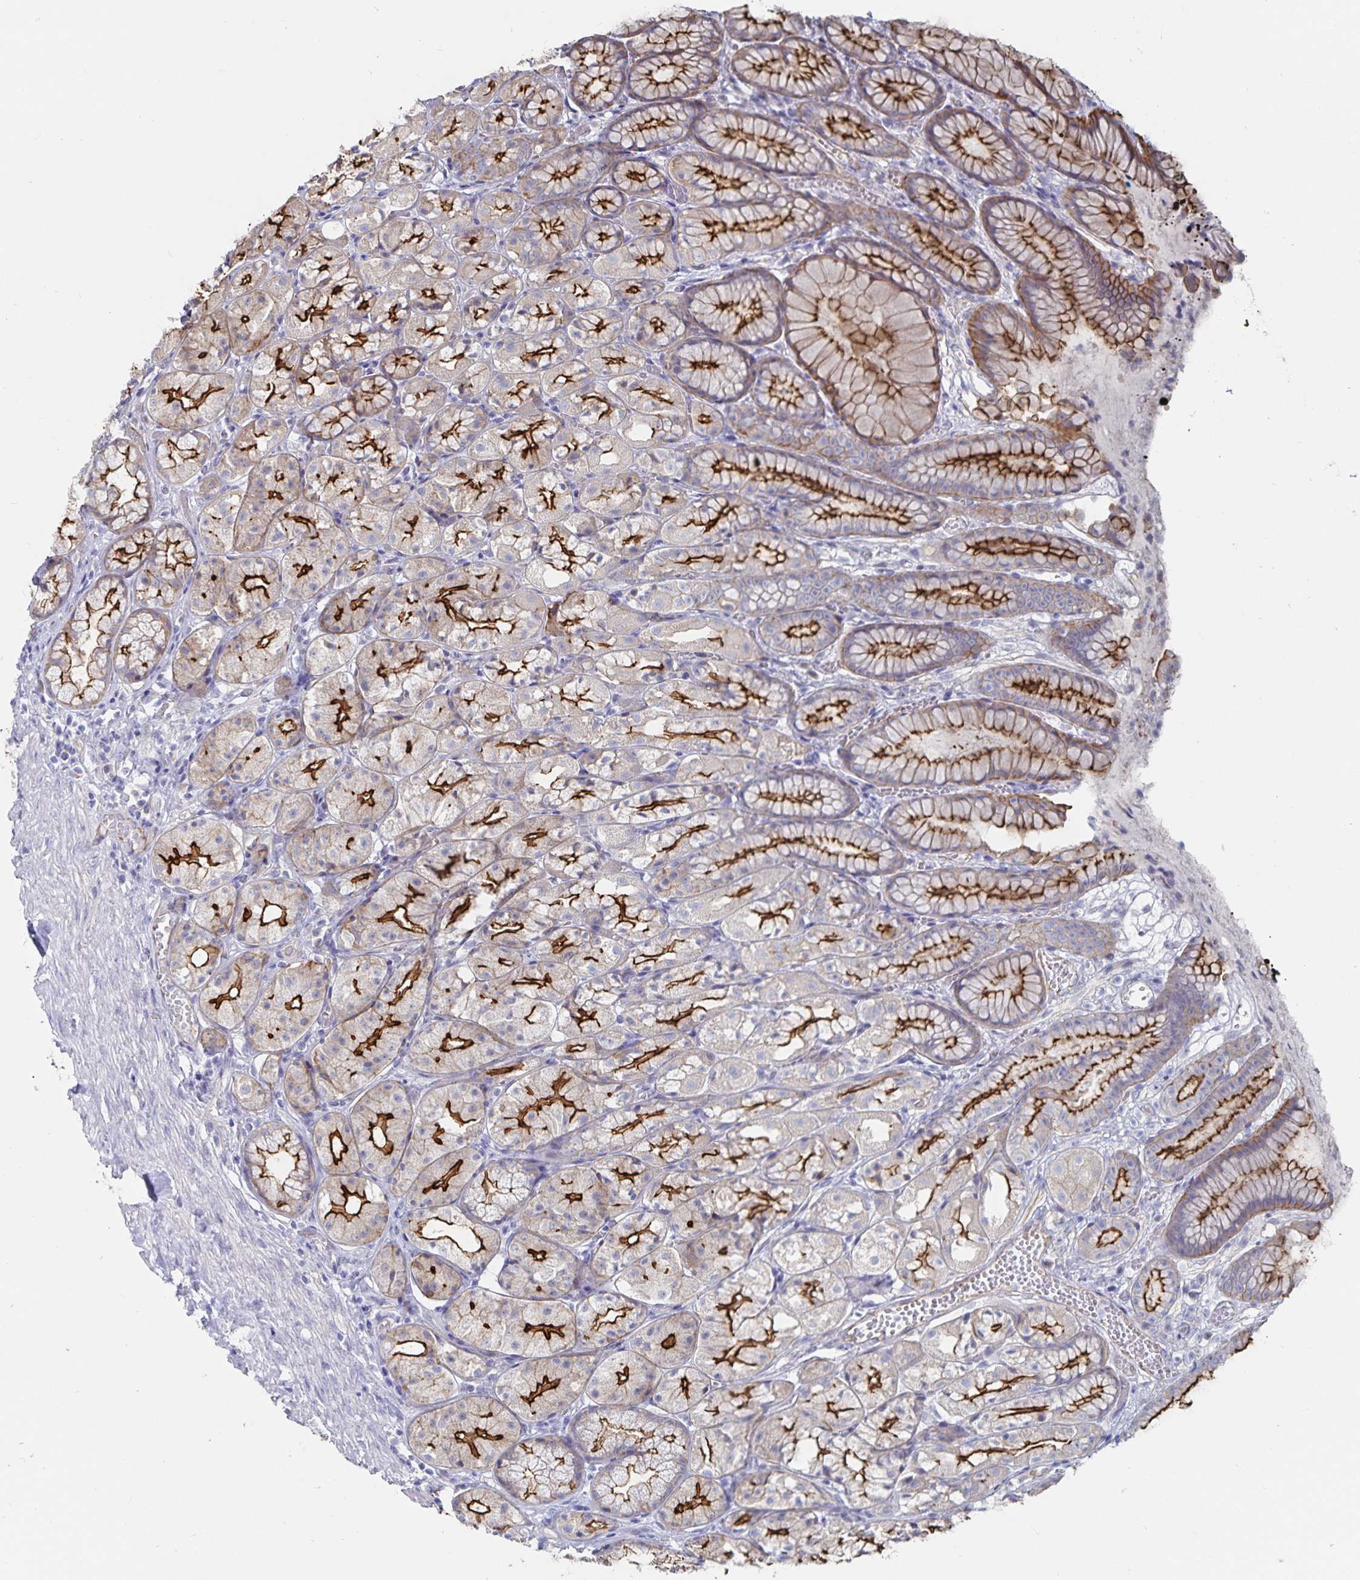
{"staining": {"intensity": "strong", "quantity": "25%-75%", "location": "cytoplasmic/membranous"}, "tissue": "stomach", "cell_type": "Glandular cells", "image_type": "normal", "snomed": [{"axis": "morphology", "description": "Normal tissue, NOS"}, {"axis": "topography", "description": "Stomach"}], "caption": "Glandular cells display high levels of strong cytoplasmic/membranous staining in approximately 25%-75% of cells in benign stomach.", "gene": "SSTR1", "patient": {"sex": "male", "age": 70}}